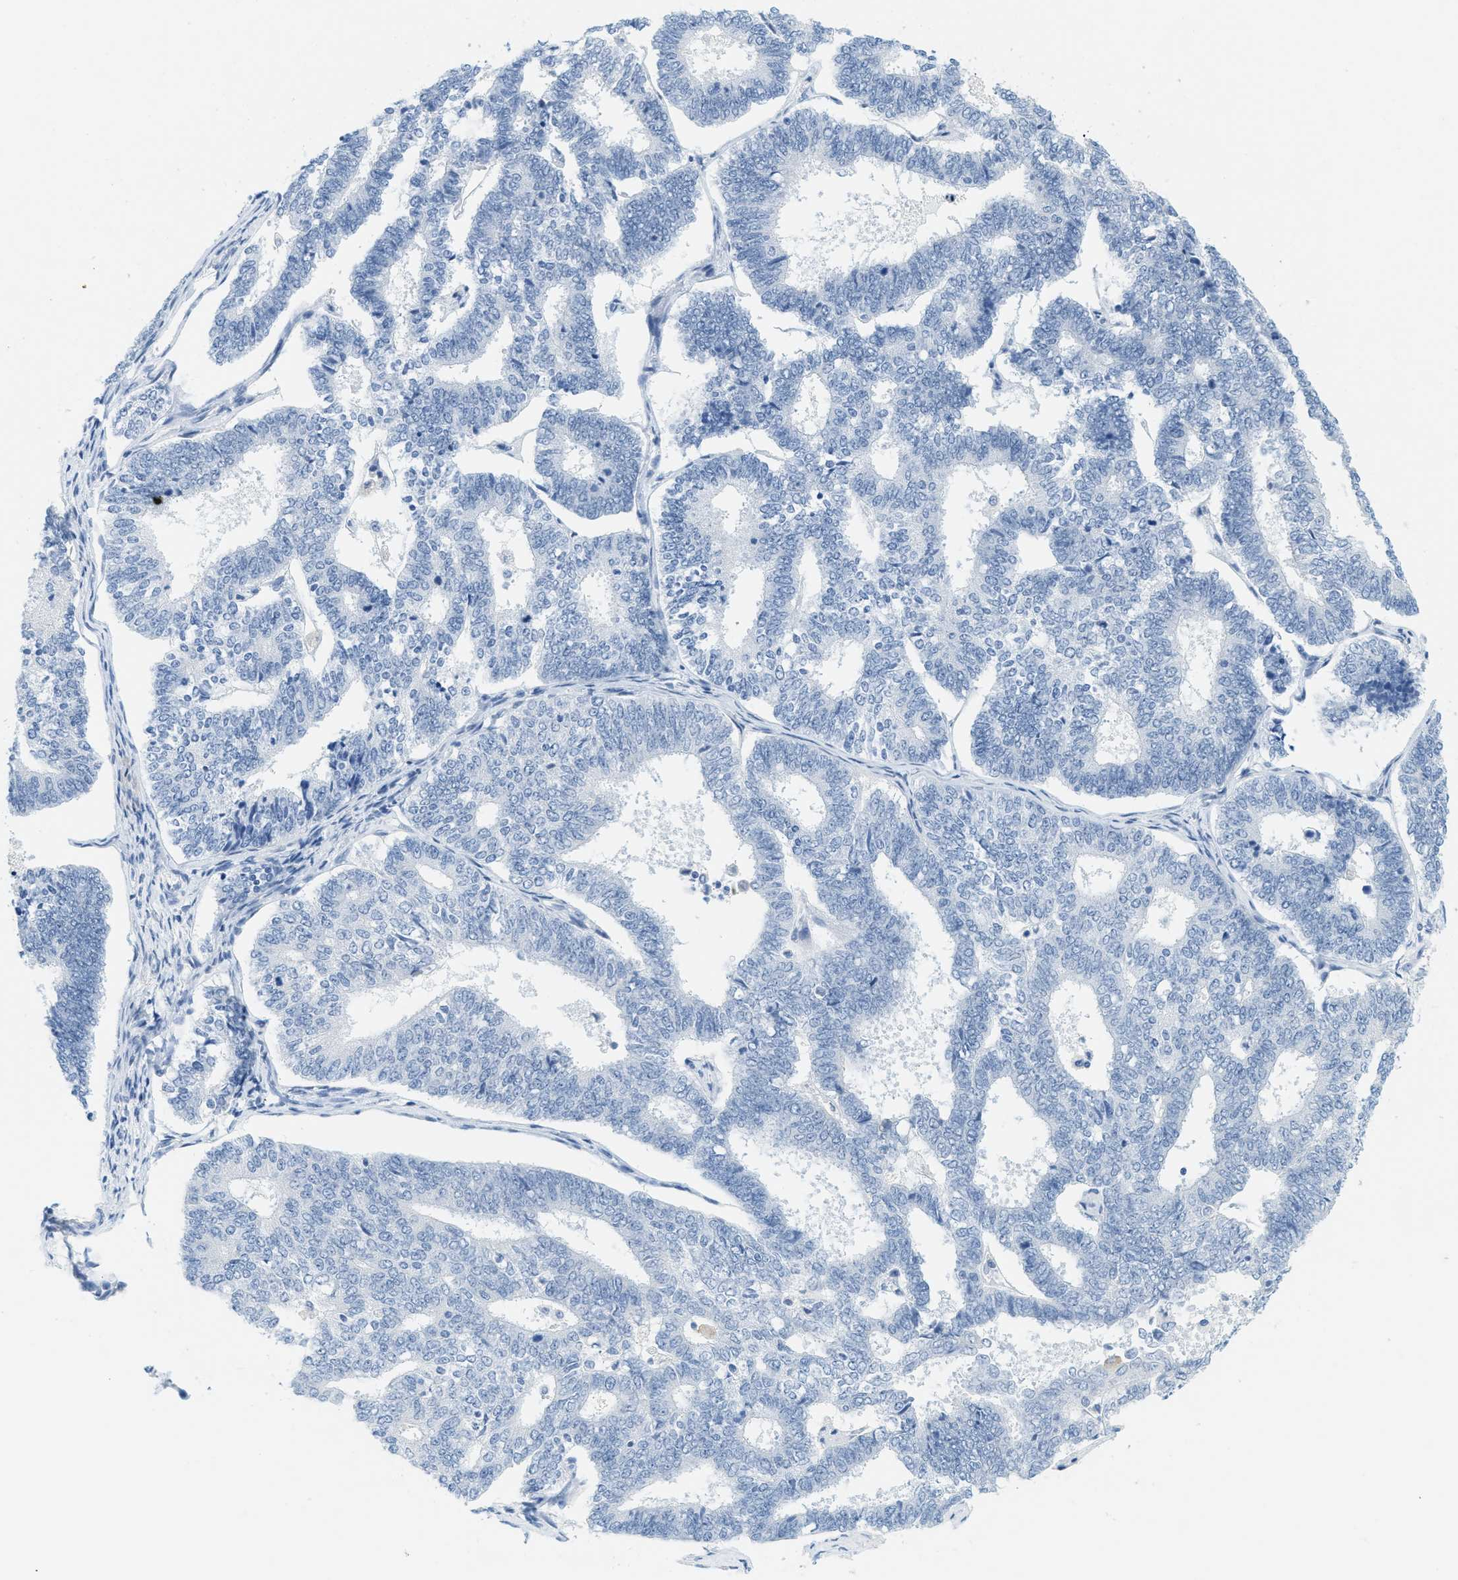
{"staining": {"intensity": "negative", "quantity": "none", "location": "none"}, "tissue": "endometrial cancer", "cell_type": "Tumor cells", "image_type": "cancer", "snomed": [{"axis": "morphology", "description": "Adenocarcinoma, NOS"}, {"axis": "topography", "description": "Endometrium"}], "caption": "Protein analysis of endometrial adenocarcinoma reveals no significant staining in tumor cells. The staining is performed using DAB (3,3'-diaminobenzidine) brown chromogen with nuclei counter-stained in using hematoxylin.", "gene": "LCN2", "patient": {"sex": "female", "age": 70}}